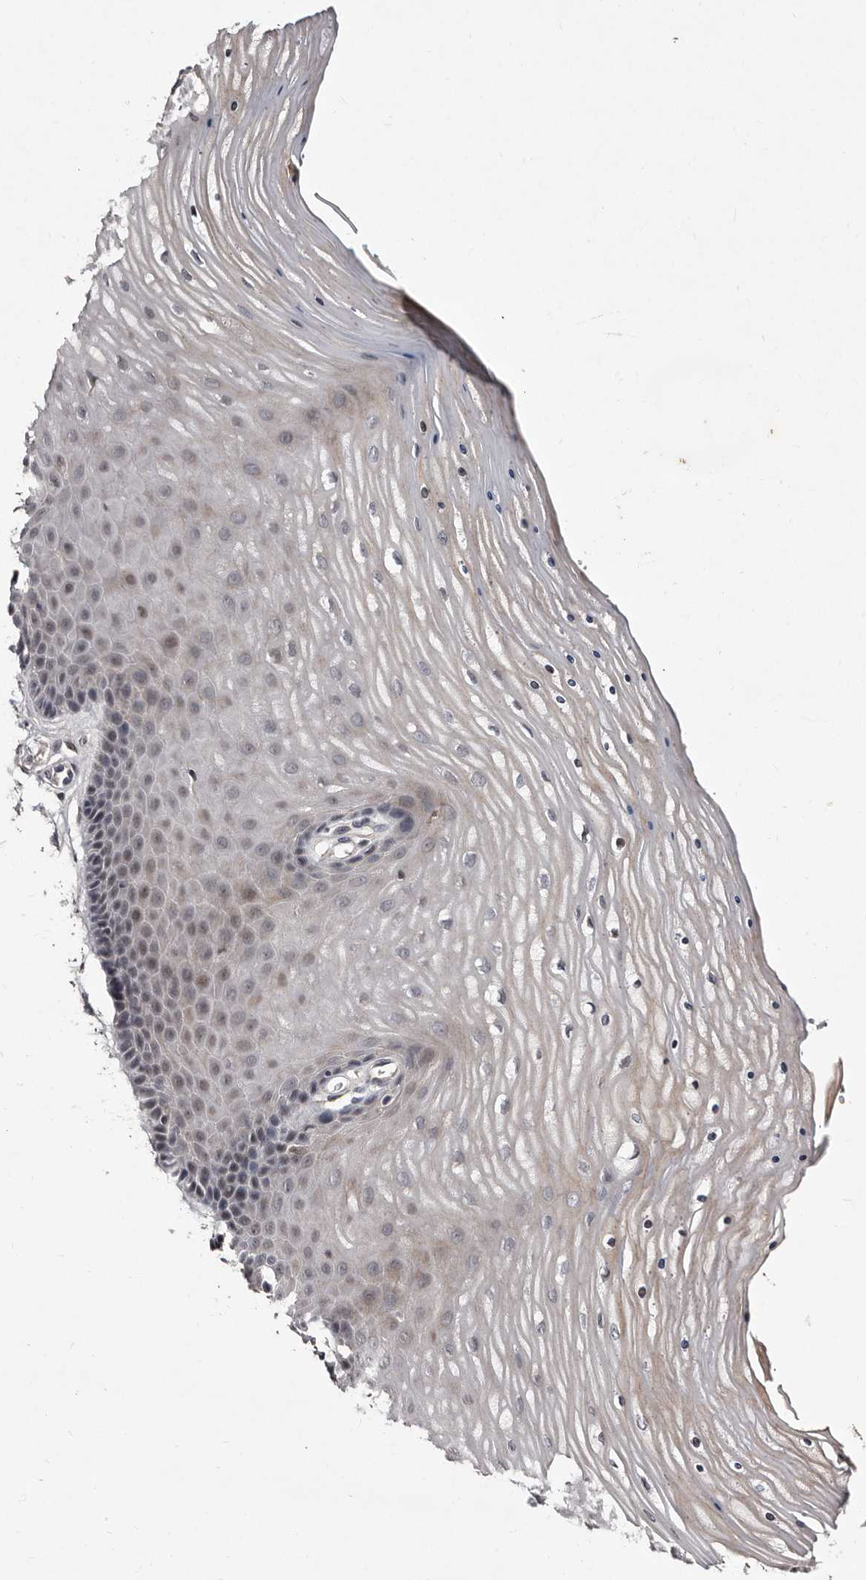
{"staining": {"intensity": "negative", "quantity": "none", "location": "none"}, "tissue": "cervix", "cell_type": "Glandular cells", "image_type": "normal", "snomed": [{"axis": "morphology", "description": "Normal tissue, NOS"}, {"axis": "topography", "description": "Cervix"}], "caption": "DAB immunohistochemical staining of benign cervix reveals no significant expression in glandular cells. (Brightfield microscopy of DAB immunohistochemistry at high magnification).", "gene": "LANCL2", "patient": {"sex": "female", "age": 55}}